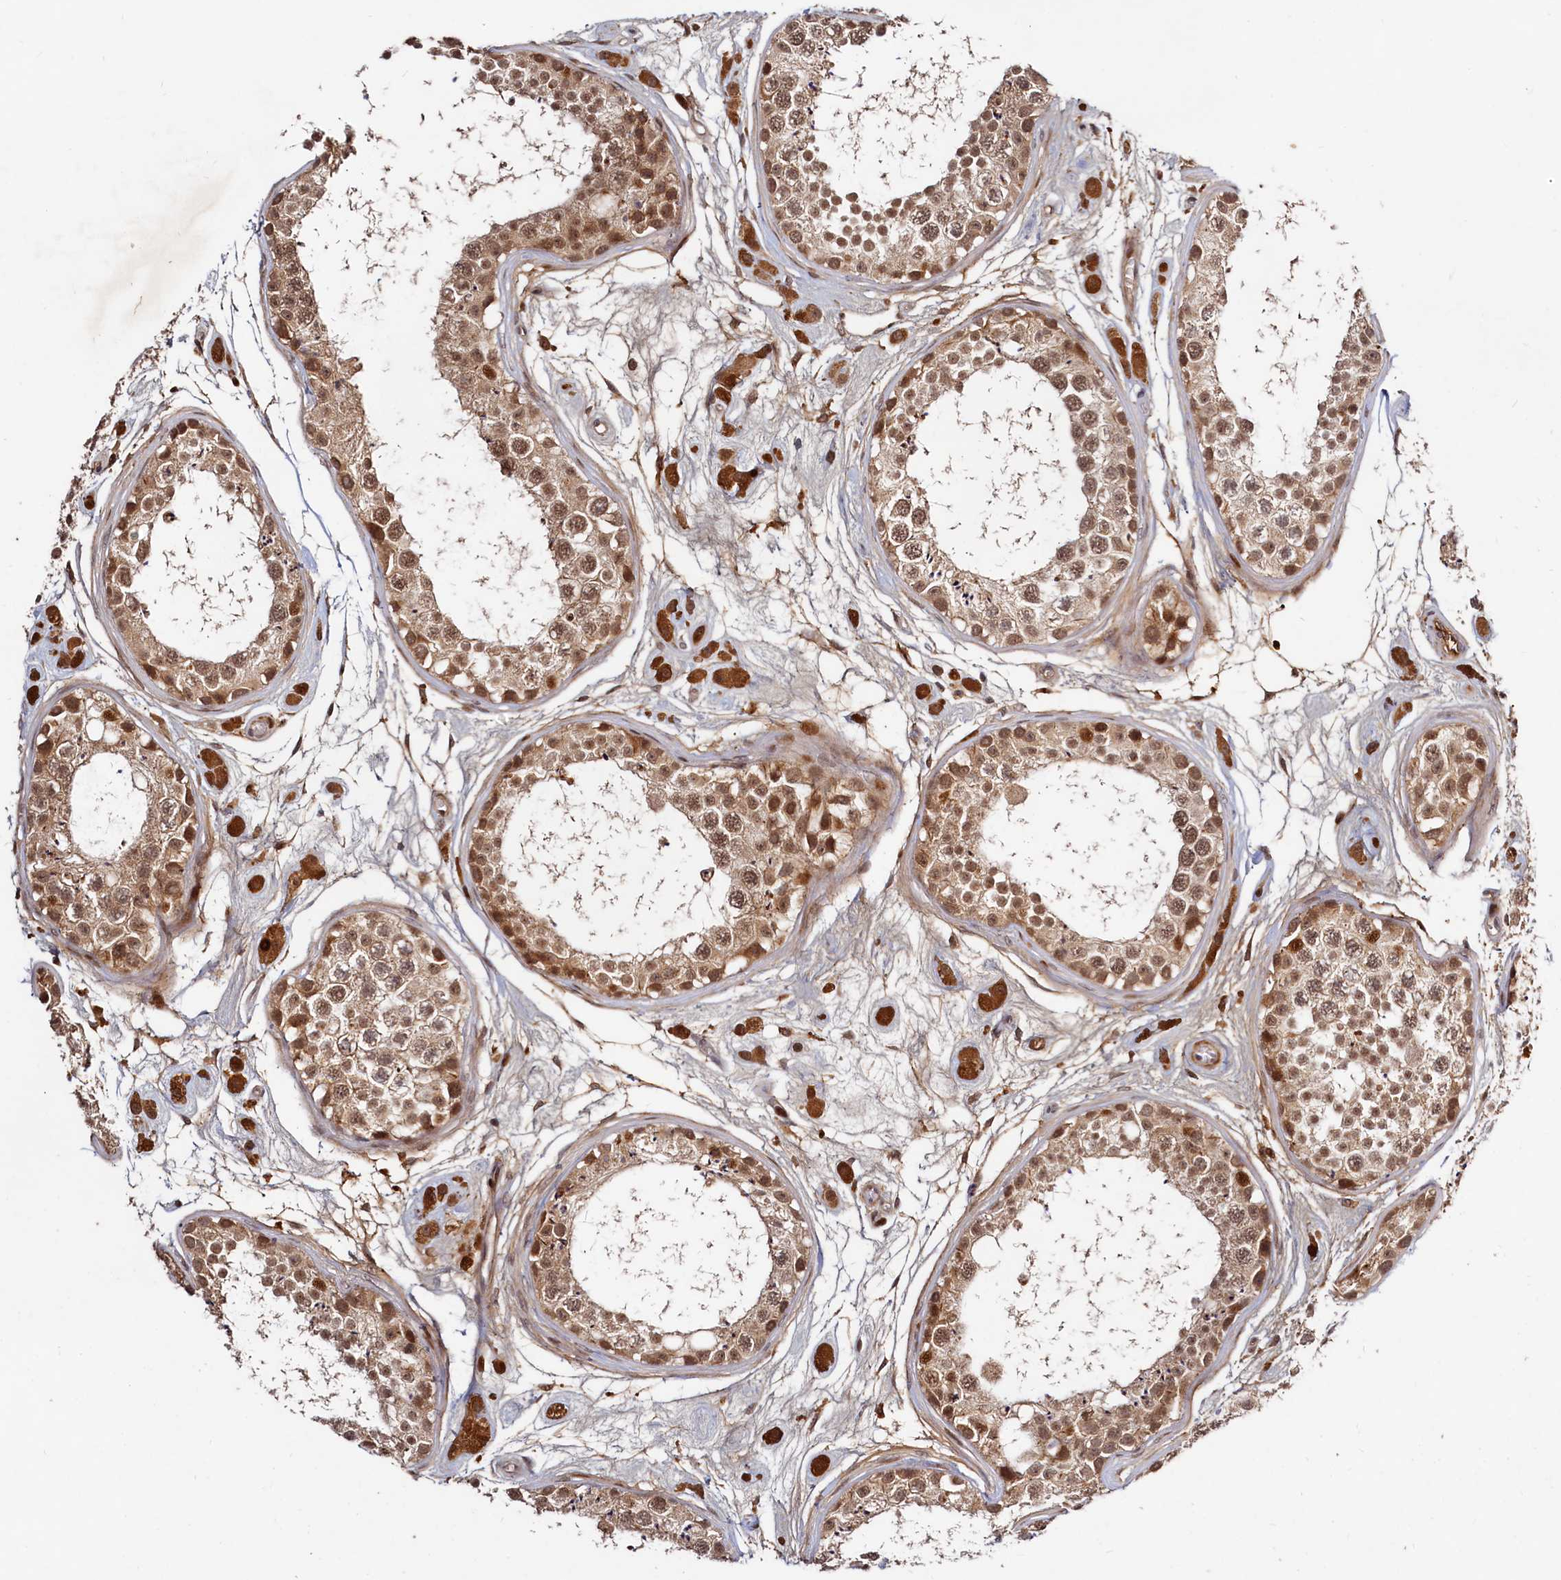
{"staining": {"intensity": "moderate", "quantity": ">75%", "location": "nuclear"}, "tissue": "testis", "cell_type": "Cells in seminiferous ducts", "image_type": "normal", "snomed": [{"axis": "morphology", "description": "Normal tissue, NOS"}, {"axis": "topography", "description": "Testis"}], "caption": "Moderate nuclear positivity for a protein is appreciated in about >75% of cells in seminiferous ducts of unremarkable testis using immunohistochemistry (IHC).", "gene": "TRAPPC4", "patient": {"sex": "male", "age": 25}}